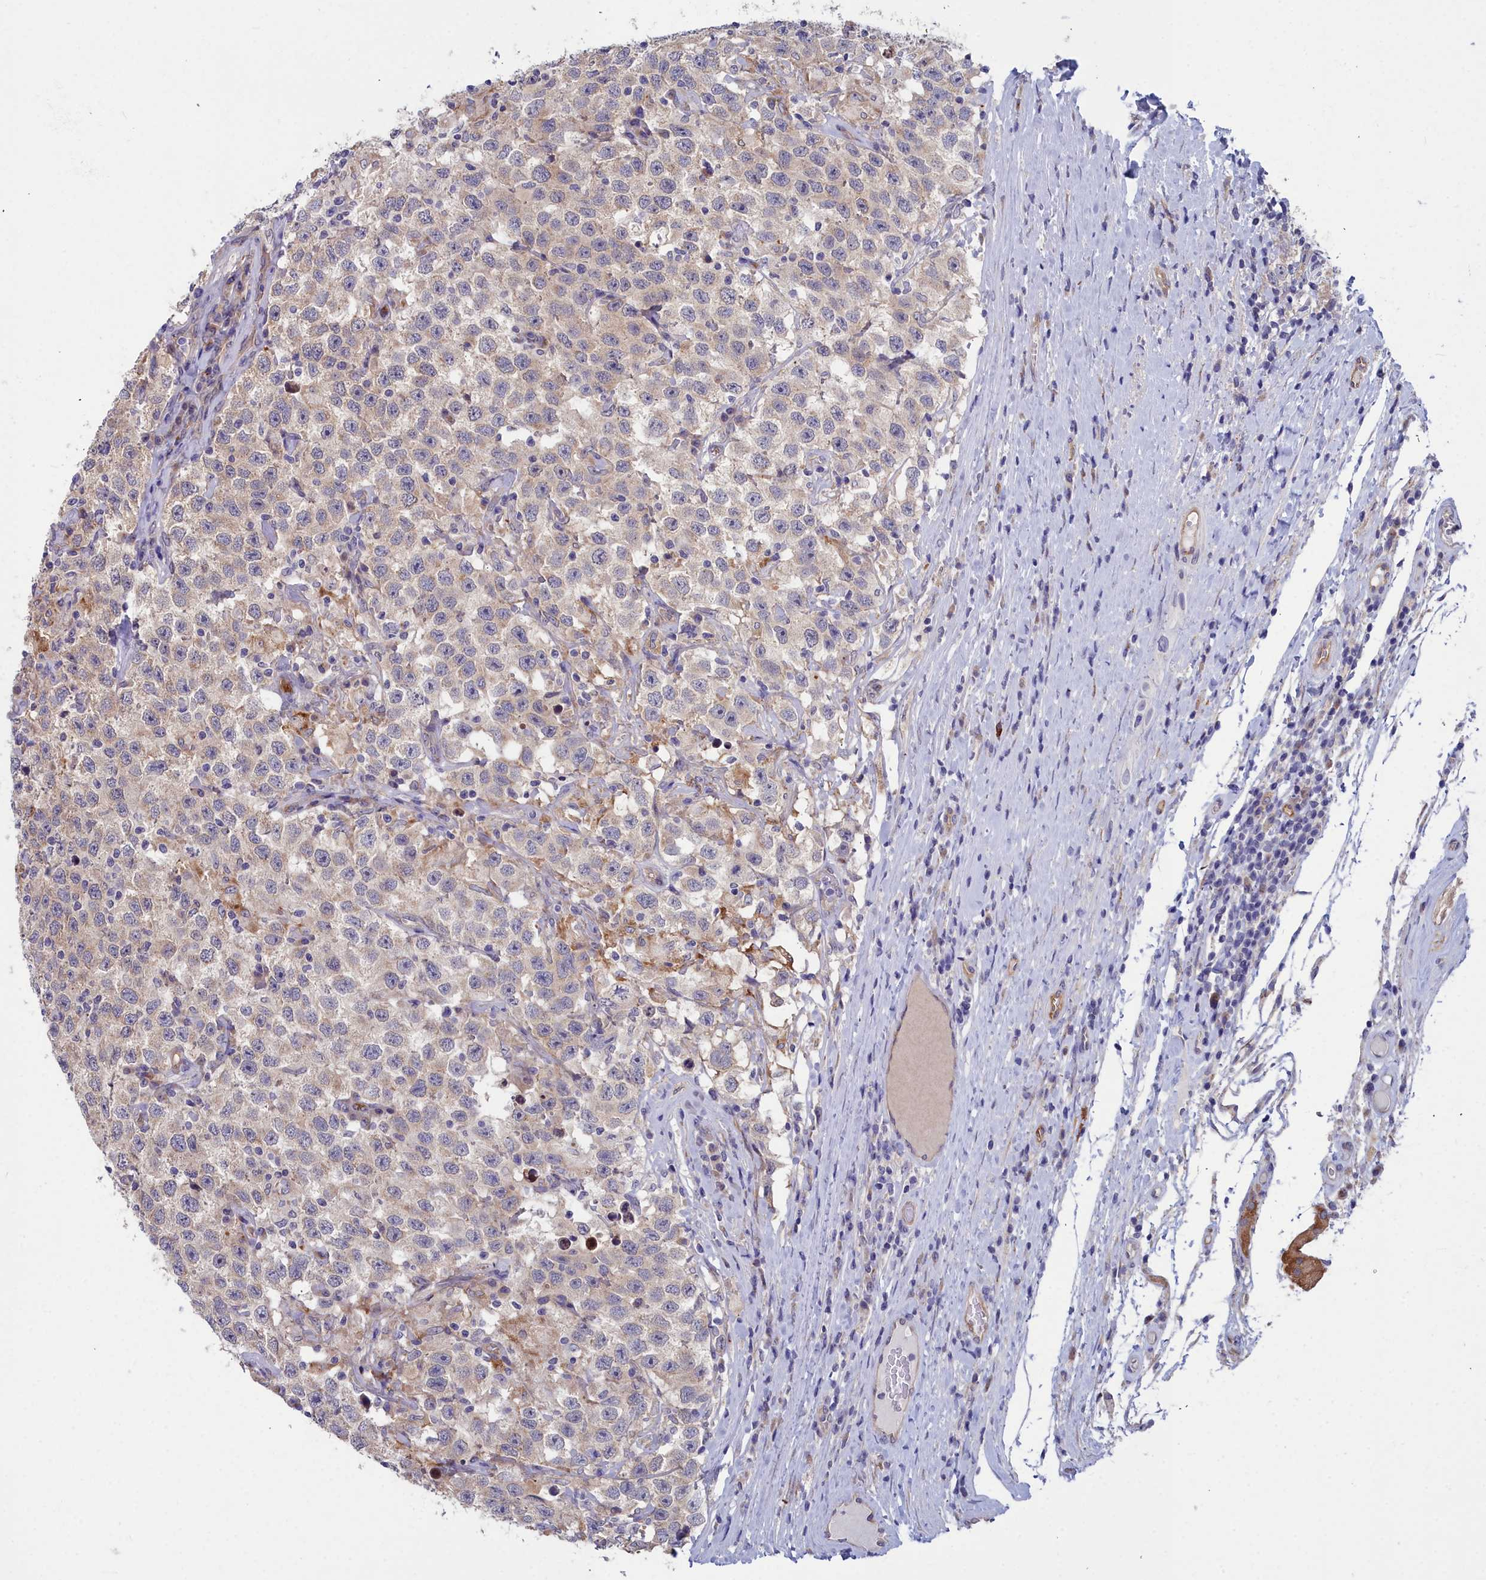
{"staining": {"intensity": "weak", "quantity": "25%-75%", "location": "cytoplasmic/membranous"}, "tissue": "testis cancer", "cell_type": "Tumor cells", "image_type": "cancer", "snomed": [{"axis": "morphology", "description": "Seminoma, NOS"}, {"axis": "topography", "description": "Testis"}], "caption": "DAB immunohistochemical staining of testis cancer displays weak cytoplasmic/membranous protein positivity in about 25%-75% of tumor cells.", "gene": "RDX", "patient": {"sex": "male", "age": 41}}